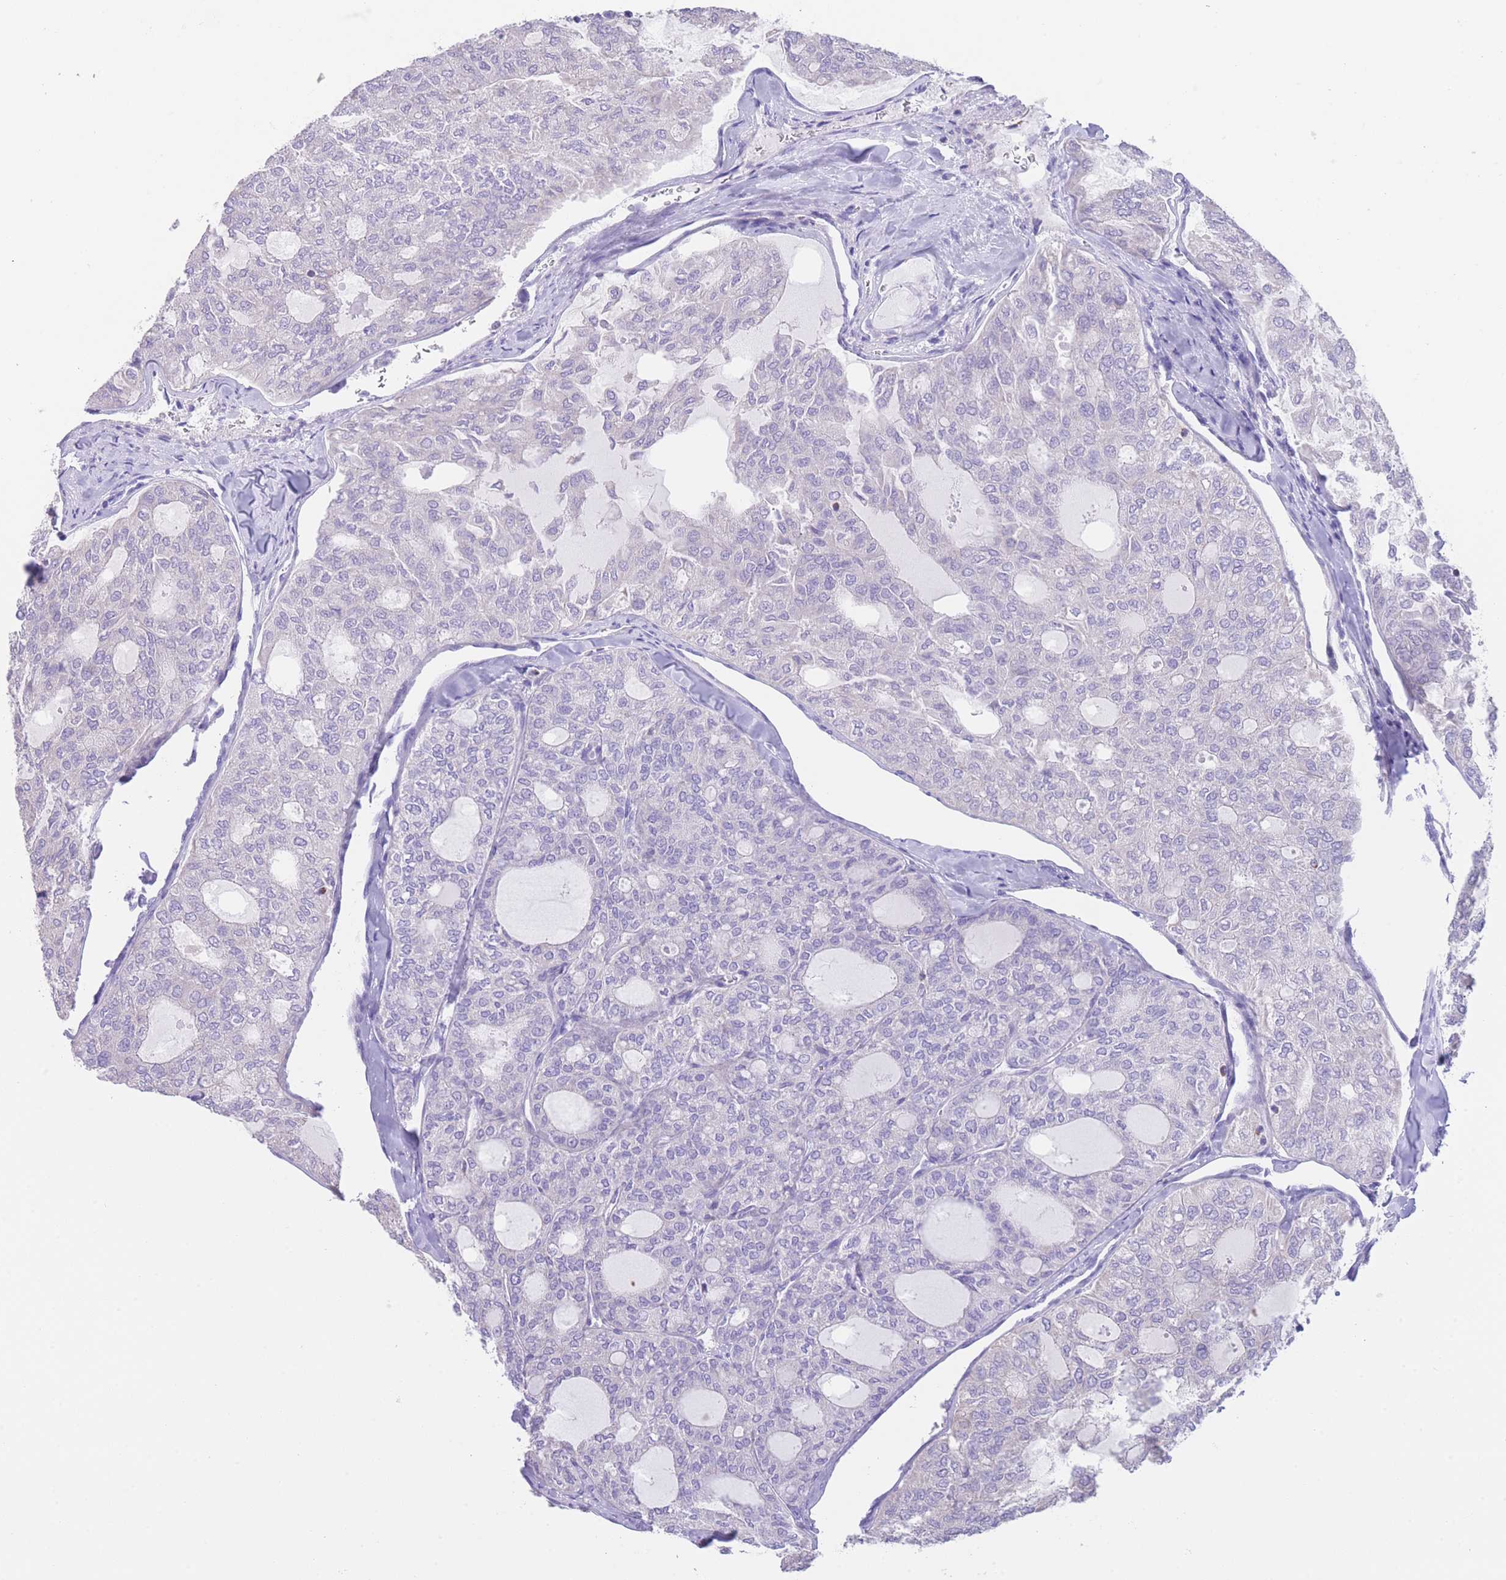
{"staining": {"intensity": "negative", "quantity": "none", "location": "none"}, "tissue": "thyroid cancer", "cell_type": "Tumor cells", "image_type": "cancer", "snomed": [{"axis": "morphology", "description": "Follicular adenoma carcinoma, NOS"}, {"axis": "topography", "description": "Thyroid gland"}], "caption": "An IHC image of thyroid follicular adenoma carcinoma is shown. There is no staining in tumor cells of thyroid follicular adenoma carcinoma.", "gene": "LDB3", "patient": {"sex": "male", "age": 75}}